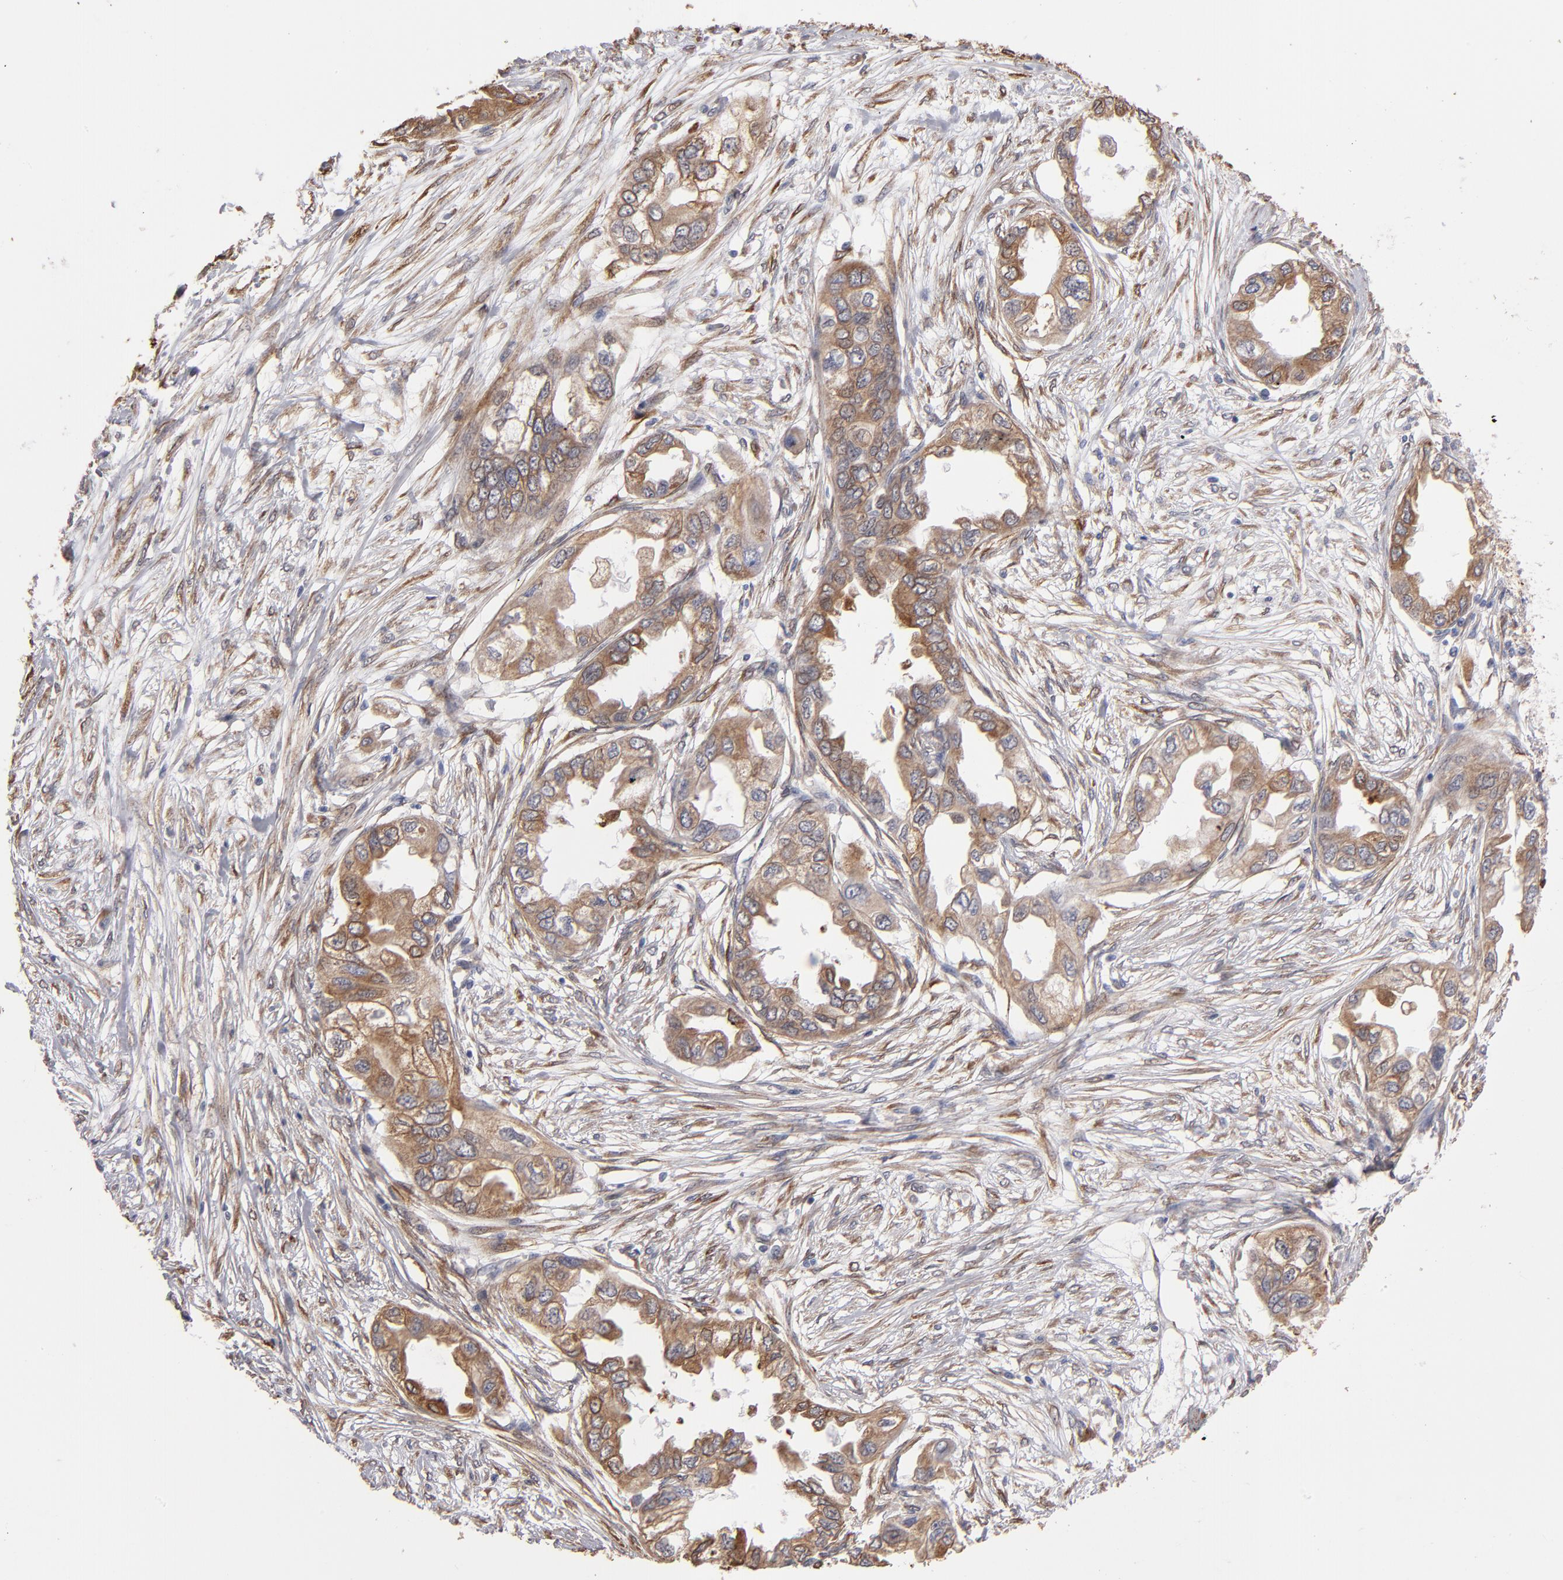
{"staining": {"intensity": "weak", "quantity": ">75%", "location": "cytoplasmic/membranous"}, "tissue": "endometrial cancer", "cell_type": "Tumor cells", "image_type": "cancer", "snomed": [{"axis": "morphology", "description": "Adenocarcinoma, NOS"}, {"axis": "topography", "description": "Endometrium"}], "caption": "Endometrial cancer stained with IHC demonstrates weak cytoplasmic/membranous expression in approximately >75% of tumor cells. (Brightfield microscopy of DAB IHC at high magnification).", "gene": "PGRMC1", "patient": {"sex": "female", "age": 67}}